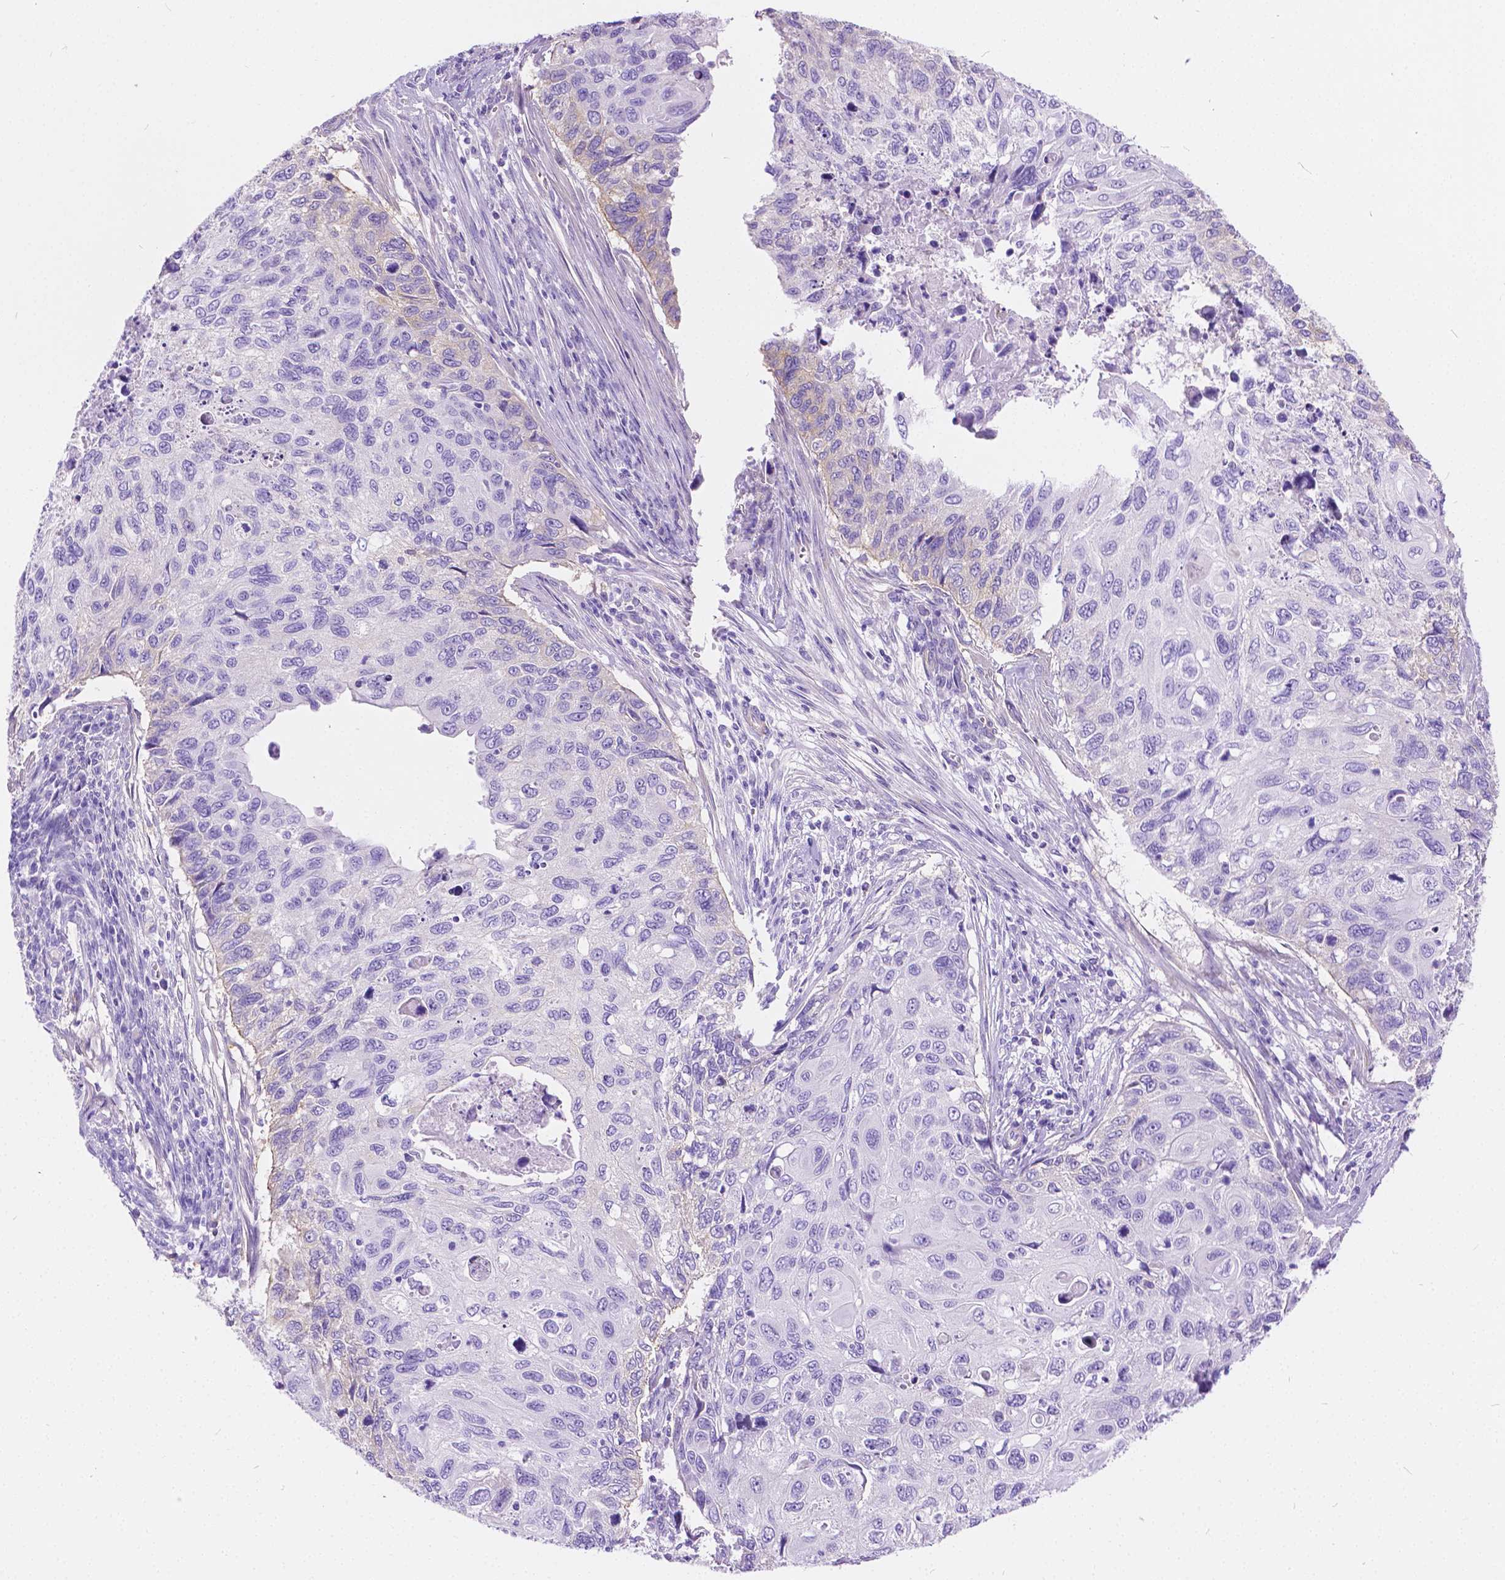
{"staining": {"intensity": "negative", "quantity": "none", "location": "none"}, "tissue": "cervical cancer", "cell_type": "Tumor cells", "image_type": "cancer", "snomed": [{"axis": "morphology", "description": "Squamous cell carcinoma, NOS"}, {"axis": "topography", "description": "Cervix"}], "caption": "Cervical squamous cell carcinoma was stained to show a protein in brown. There is no significant staining in tumor cells. The staining is performed using DAB (3,3'-diaminobenzidine) brown chromogen with nuclei counter-stained in using hematoxylin.", "gene": "CHRM1", "patient": {"sex": "female", "age": 70}}